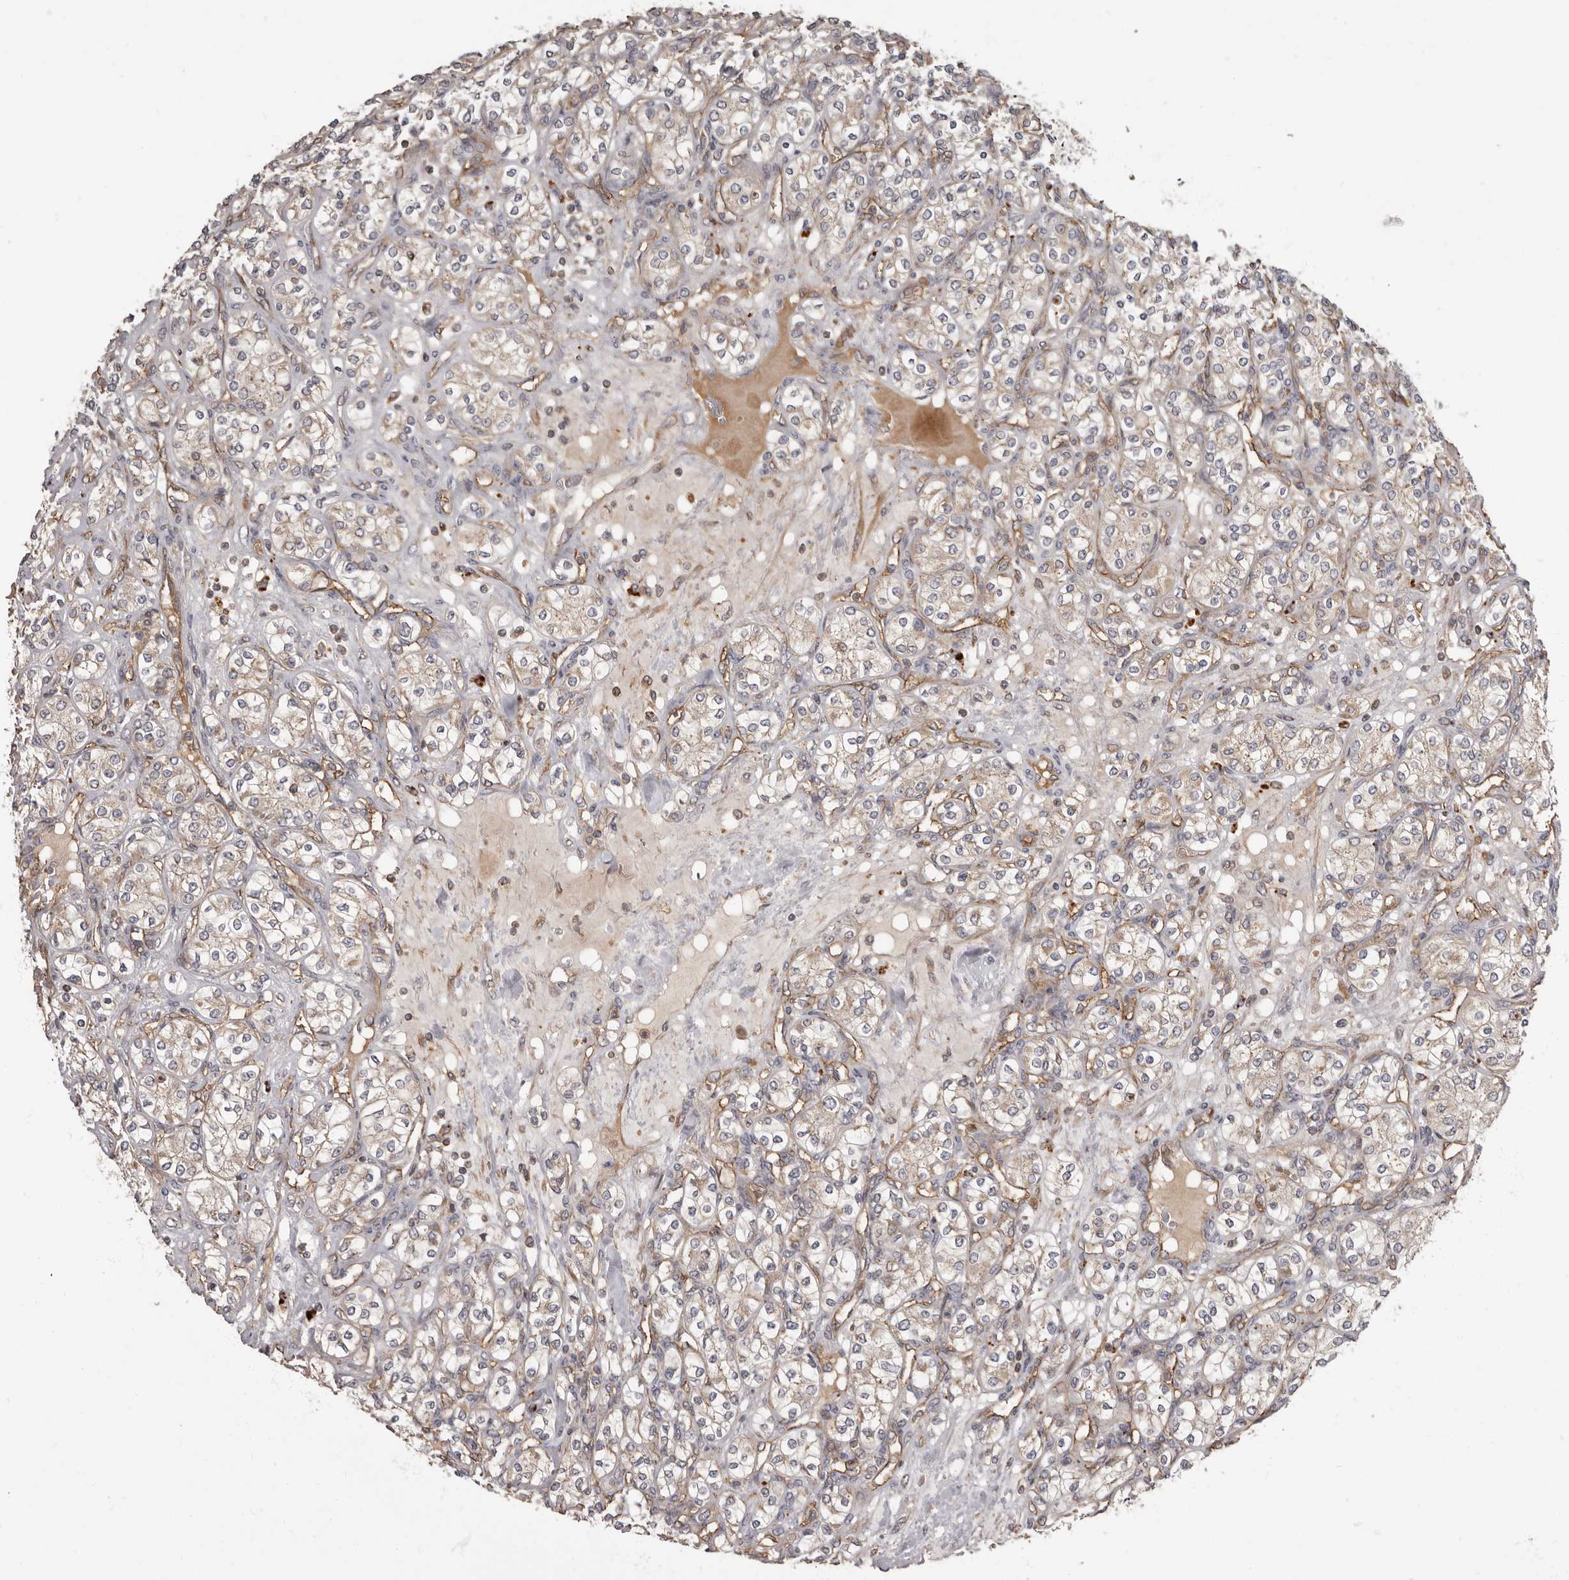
{"staining": {"intensity": "weak", "quantity": ">75%", "location": "cytoplasmic/membranous"}, "tissue": "renal cancer", "cell_type": "Tumor cells", "image_type": "cancer", "snomed": [{"axis": "morphology", "description": "Adenocarcinoma, NOS"}, {"axis": "topography", "description": "Kidney"}], "caption": "A micrograph showing weak cytoplasmic/membranous expression in about >75% of tumor cells in renal cancer (adenocarcinoma), as visualized by brown immunohistochemical staining.", "gene": "ADCY2", "patient": {"sex": "male", "age": 77}}